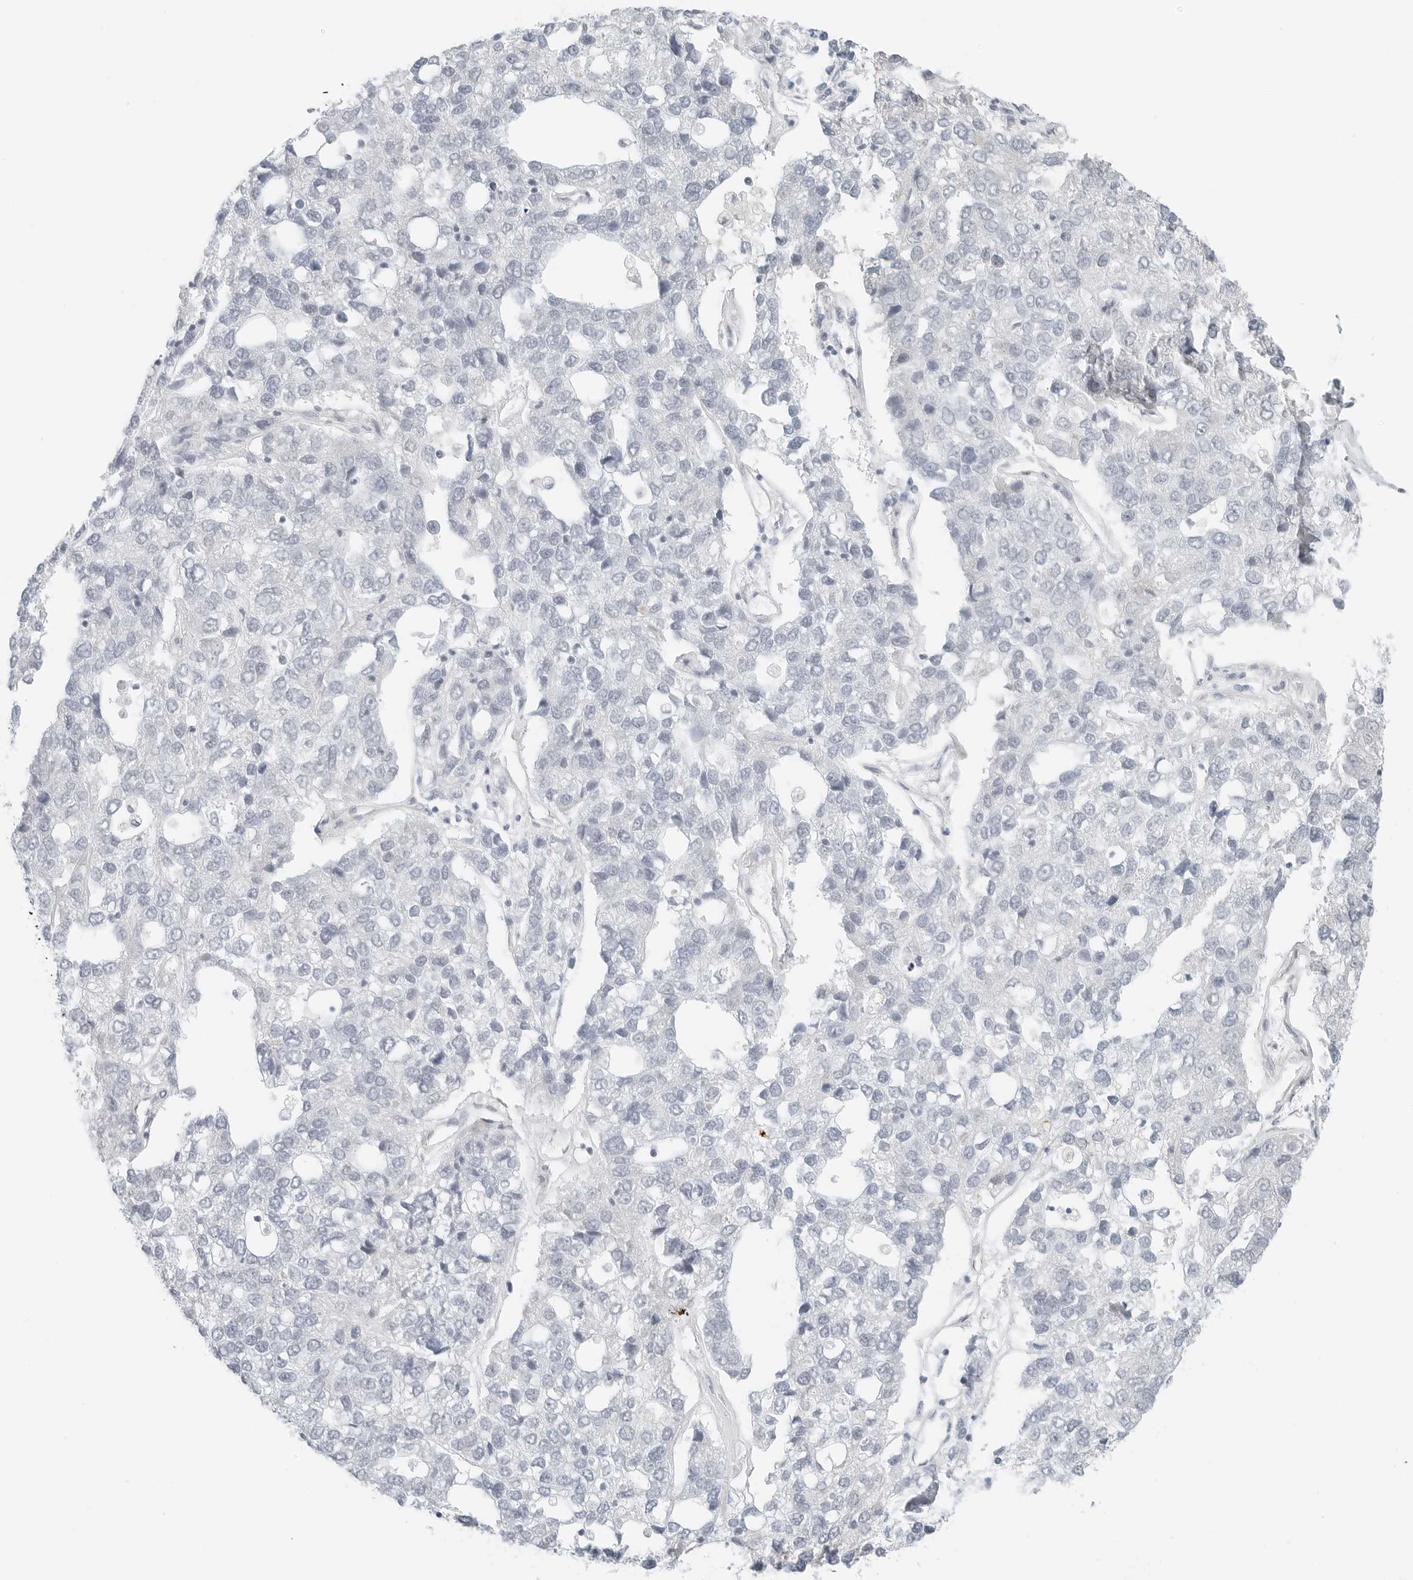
{"staining": {"intensity": "negative", "quantity": "none", "location": "none"}, "tissue": "pancreatic cancer", "cell_type": "Tumor cells", "image_type": "cancer", "snomed": [{"axis": "morphology", "description": "Adenocarcinoma, NOS"}, {"axis": "topography", "description": "Pancreas"}], "caption": "The photomicrograph reveals no significant expression in tumor cells of pancreatic cancer (adenocarcinoma).", "gene": "IQCC", "patient": {"sex": "female", "age": 61}}